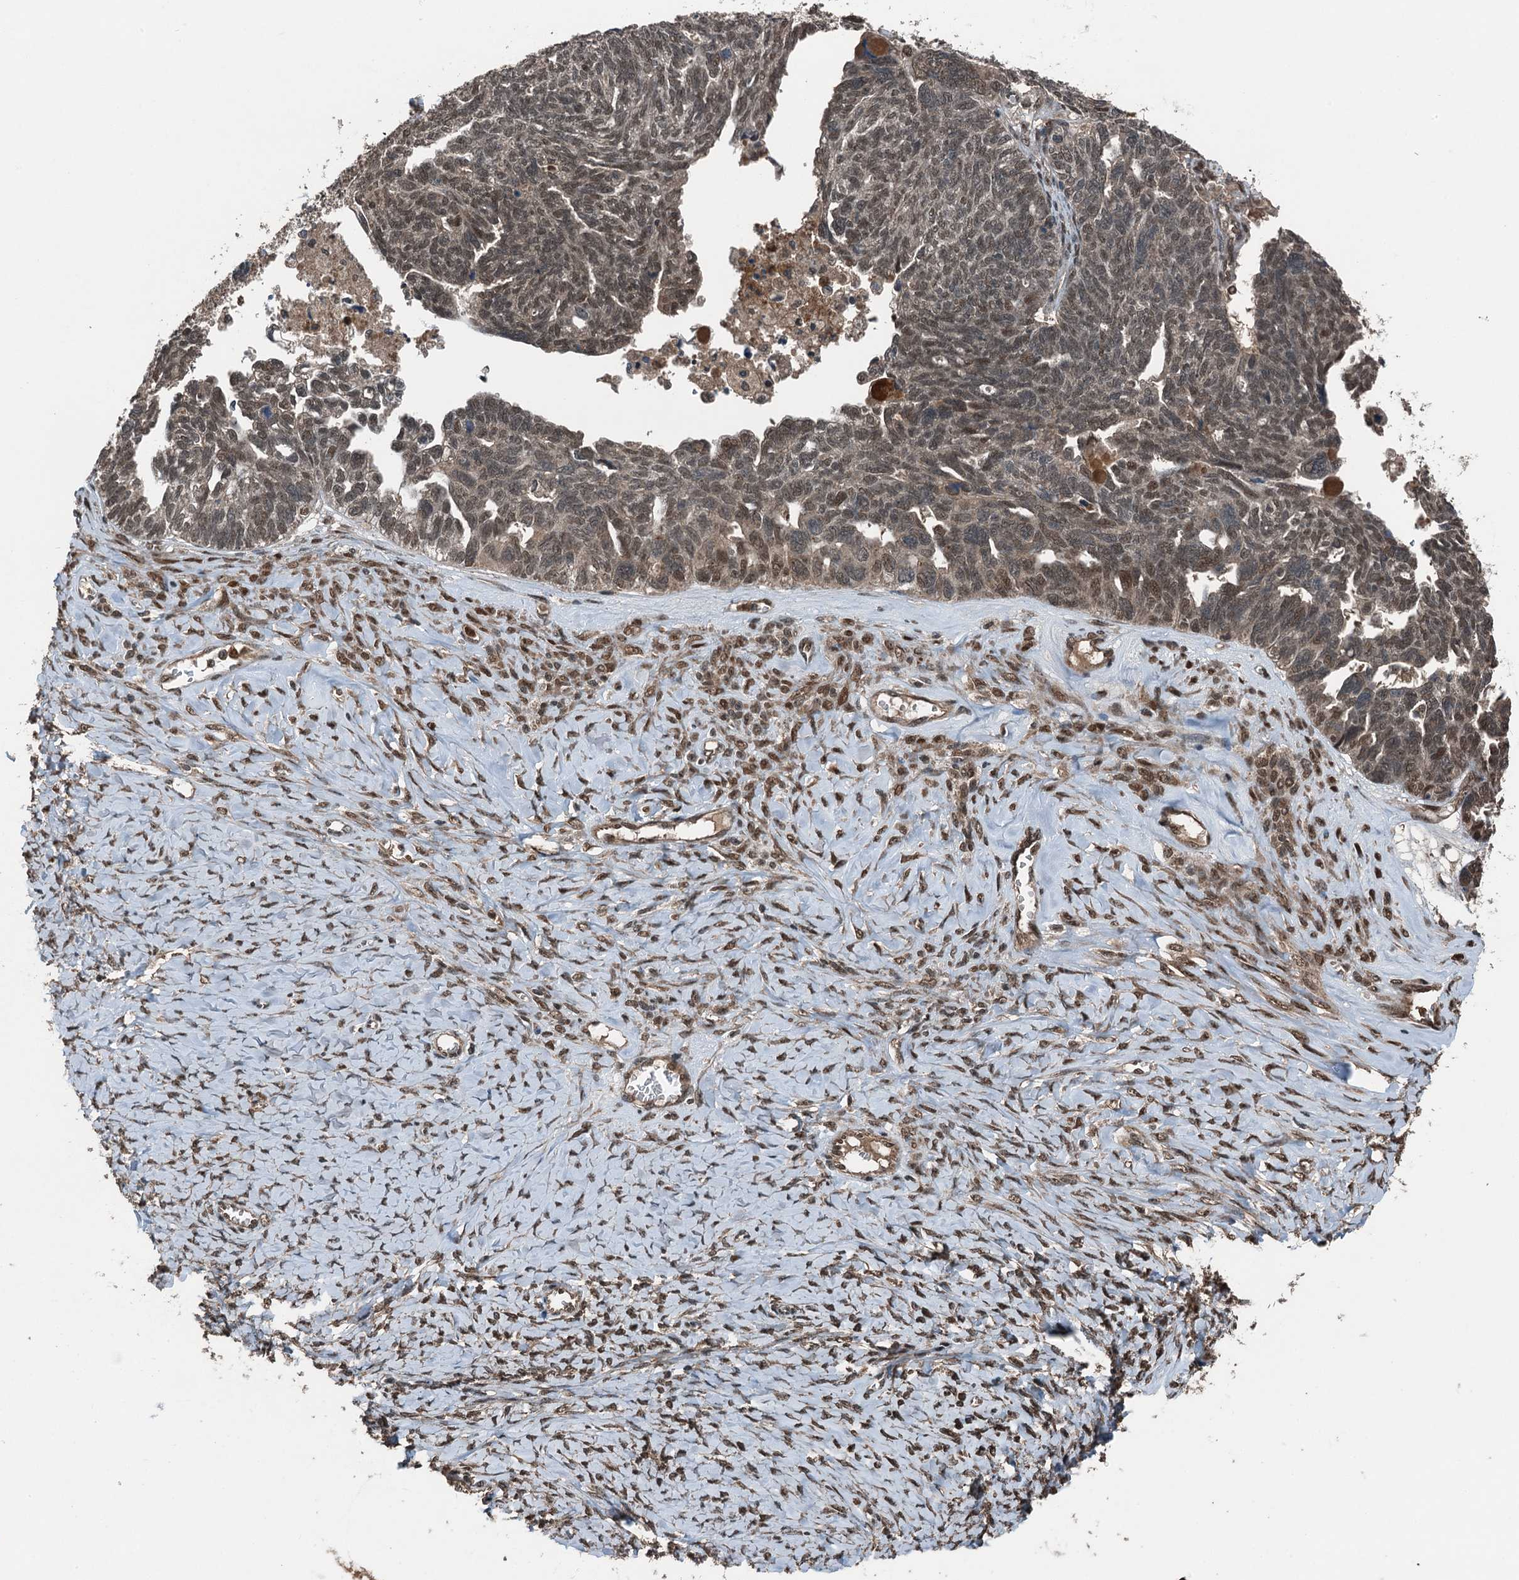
{"staining": {"intensity": "moderate", "quantity": "<25%", "location": "nuclear"}, "tissue": "ovarian cancer", "cell_type": "Tumor cells", "image_type": "cancer", "snomed": [{"axis": "morphology", "description": "Cystadenocarcinoma, serous, NOS"}, {"axis": "topography", "description": "Ovary"}], "caption": "Ovarian cancer (serous cystadenocarcinoma) stained with immunohistochemistry shows moderate nuclear expression in about <25% of tumor cells.", "gene": "UBXN6", "patient": {"sex": "female", "age": 79}}